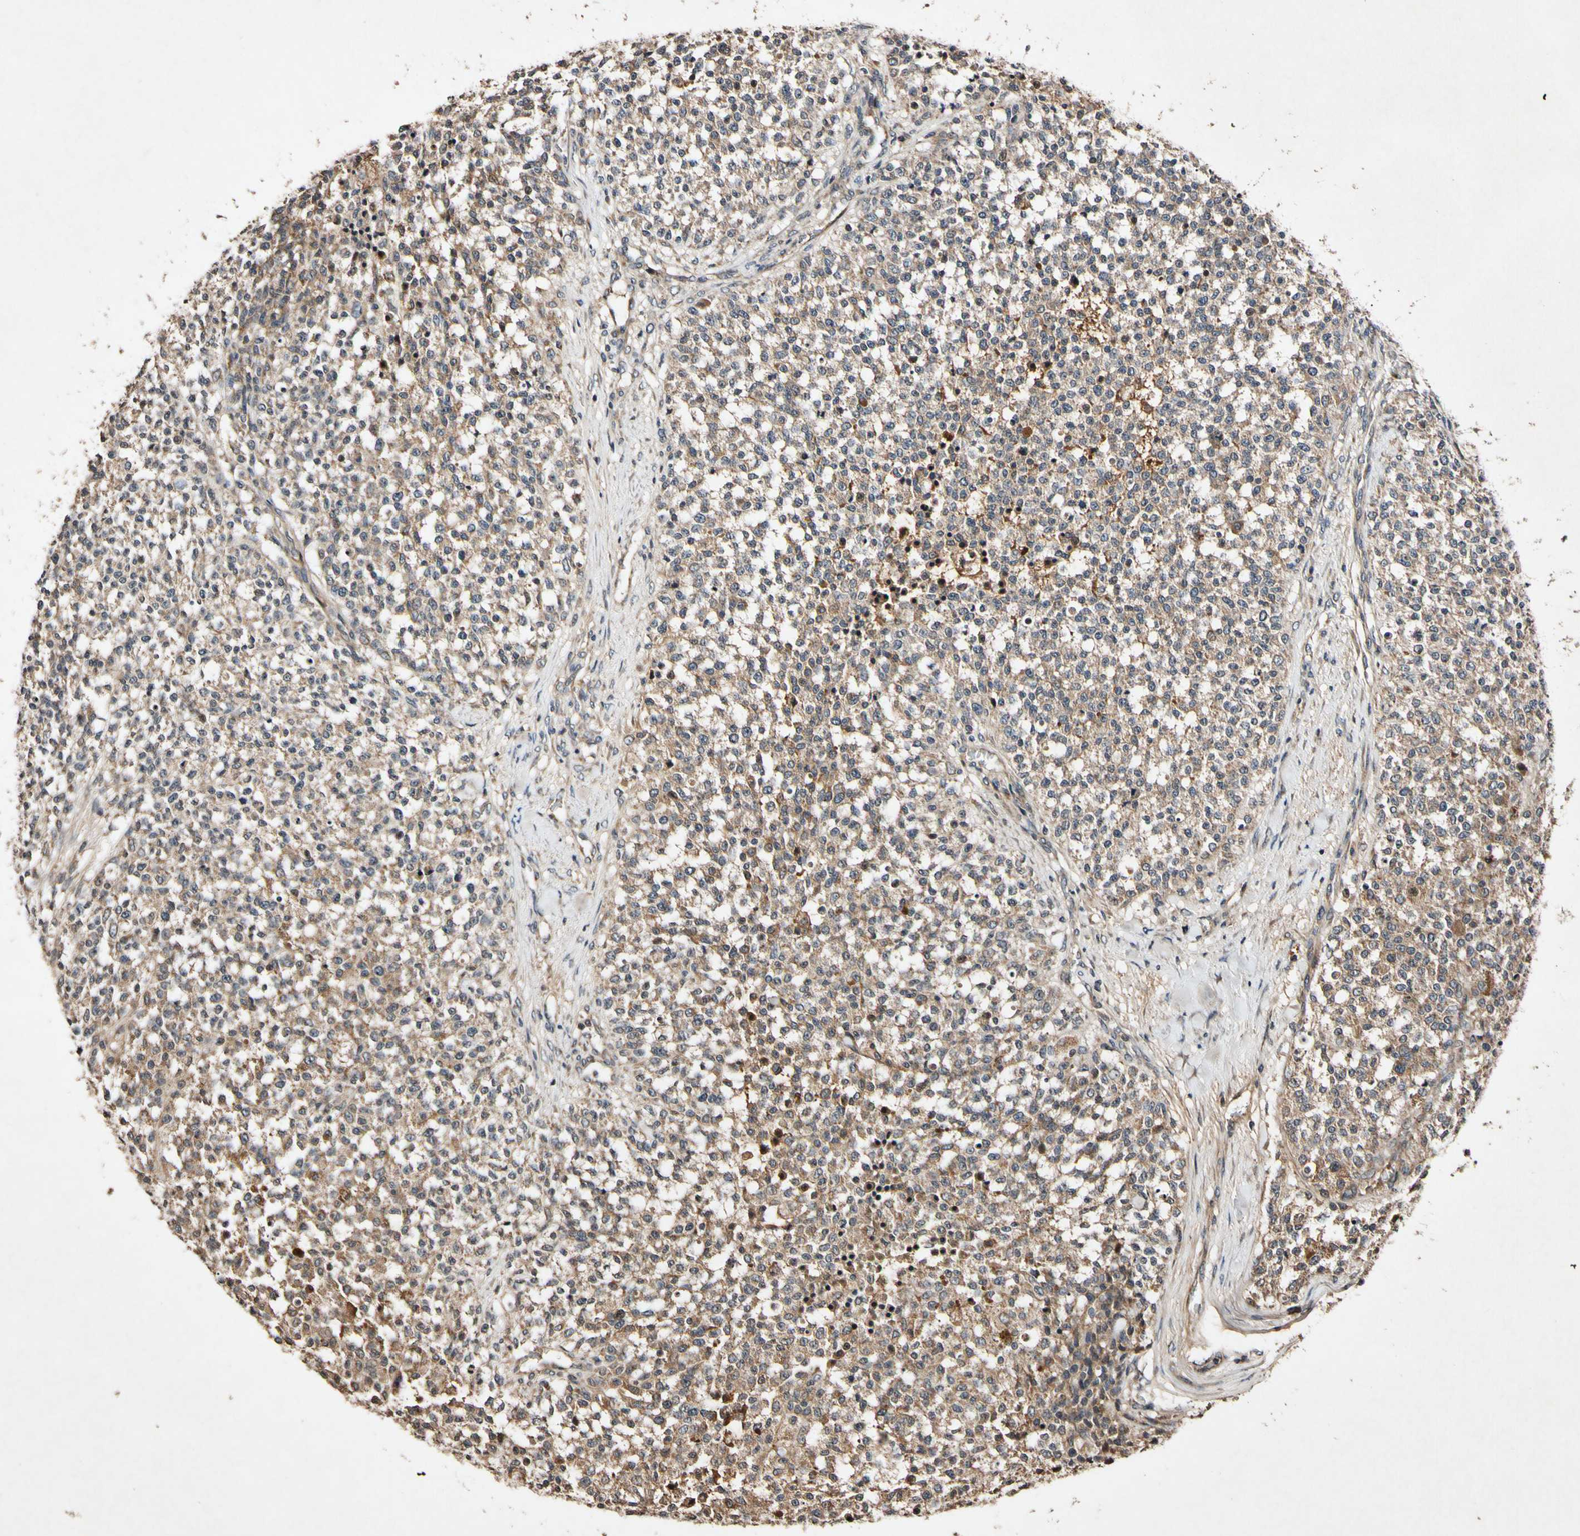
{"staining": {"intensity": "moderate", "quantity": ">75%", "location": "cytoplasmic/membranous"}, "tissue": "testis cancer", "cell_type": "Tumor cells", "image_type": "cancer", "snomed": [{"axis": "morphology", "description": "Seminoma, NOS"}, {"axis": "topography", "description": "Testis"}], "caption": "Approximately >75% of tumor cells in human testis seminoma show moderate cytoplasmic/membranous protein staining as visualized by brown immunohistochemical staining.", "gene": "PLAT", "patient": {"sex": "male", "age": 59}}